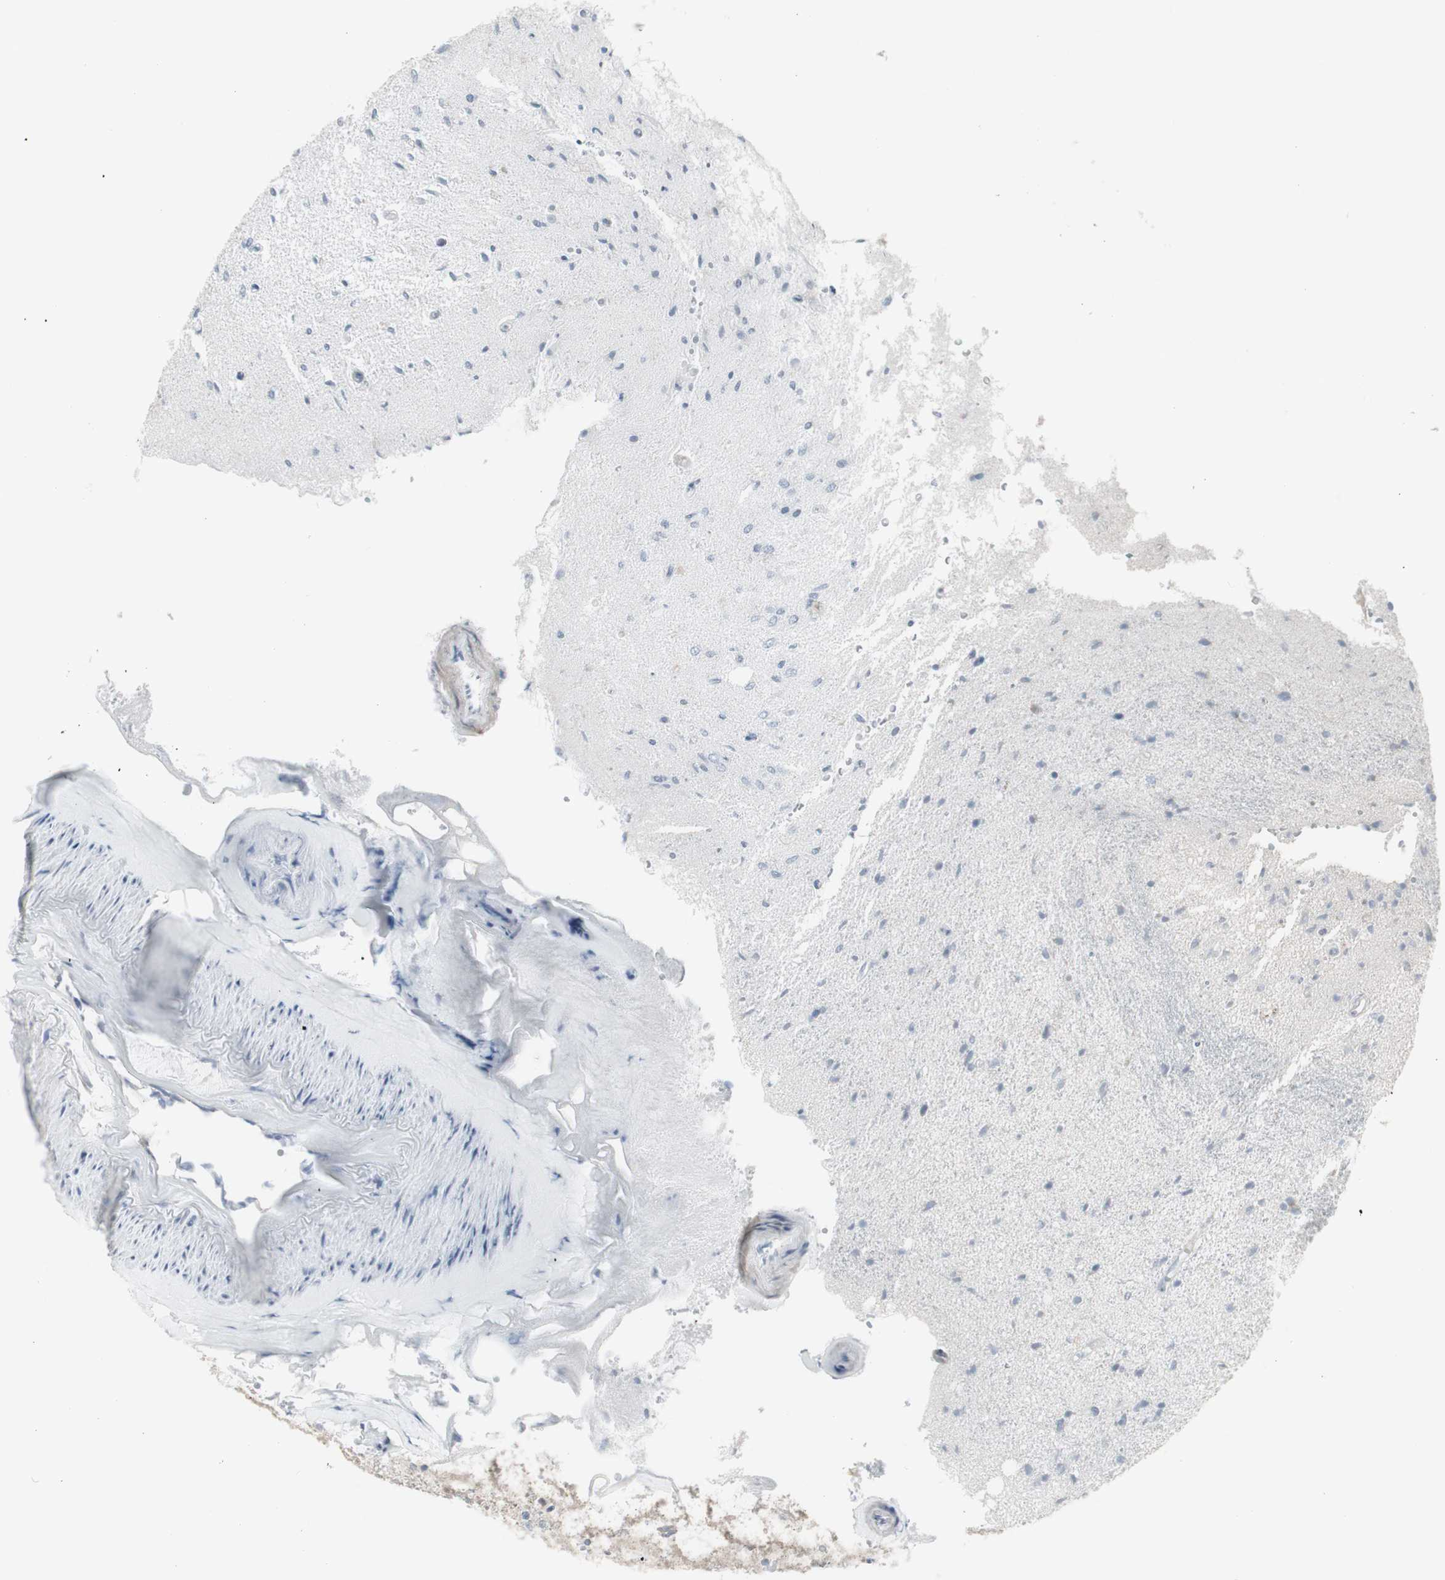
{"staining": {"intensity": "moderate", "quantity": "<25%", "location": "cytoplasmic/membranous"}, "tissue": "glioma", "cell_type": "Tumor cells", "image_type": "cancer", "snomed": [{"axis": "morphology", "description": "Glioma, malignant, Low grade"}, {"axis": "topography", "description": "Brain"}], "caption": "Protein staining of malignant glioma (low-grade) tissue displays moderate cytoplasmic/membranous positivity in about <25% of tumor cells. (DAB (3,3'-diaminobenzidine) IHC, brown staining for protein, blue staining for nuclei).", "gene": "GALNT6", "patient": {"sex": "male", "age": 77}}